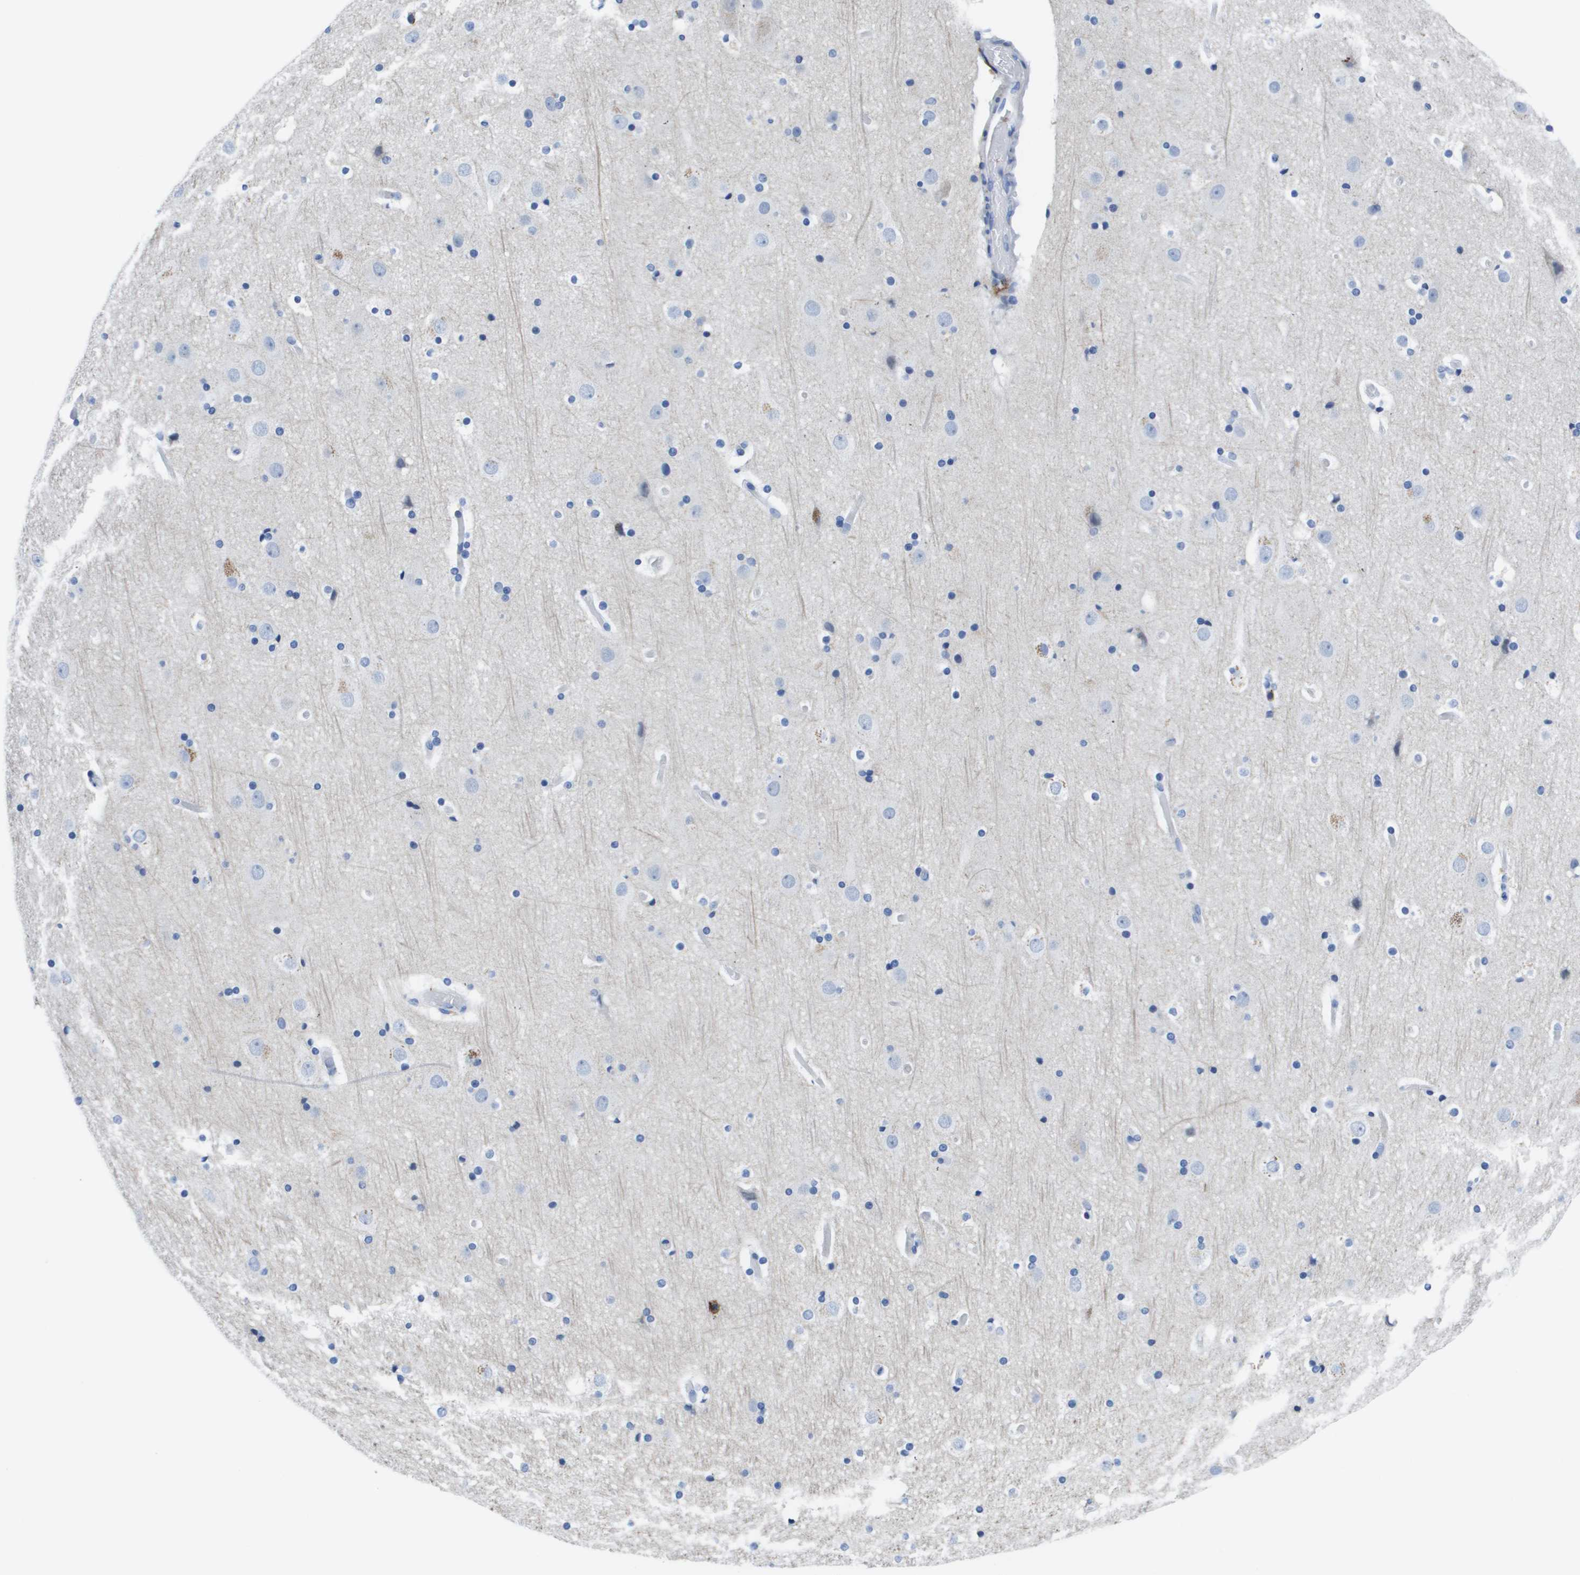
{"staining": {"intensity": "negative", "quantity": "none", "location": "none"}, "tissue": "cerebral cortex", "cell_type": "Endothelial cells", "image_type": "normal", "snomed": [{"axis": "morphology", "description": "Normal tissue, NOS"}, {"axis": "topography", "description": "Cerebral cortex"}], "caption": "A photomicrograph of cerebral cortex stained for a protein reveals no brown staining in endothelial cells.", "gene": "MS4A1", "patient": {"sex": "male", "age": 57}}